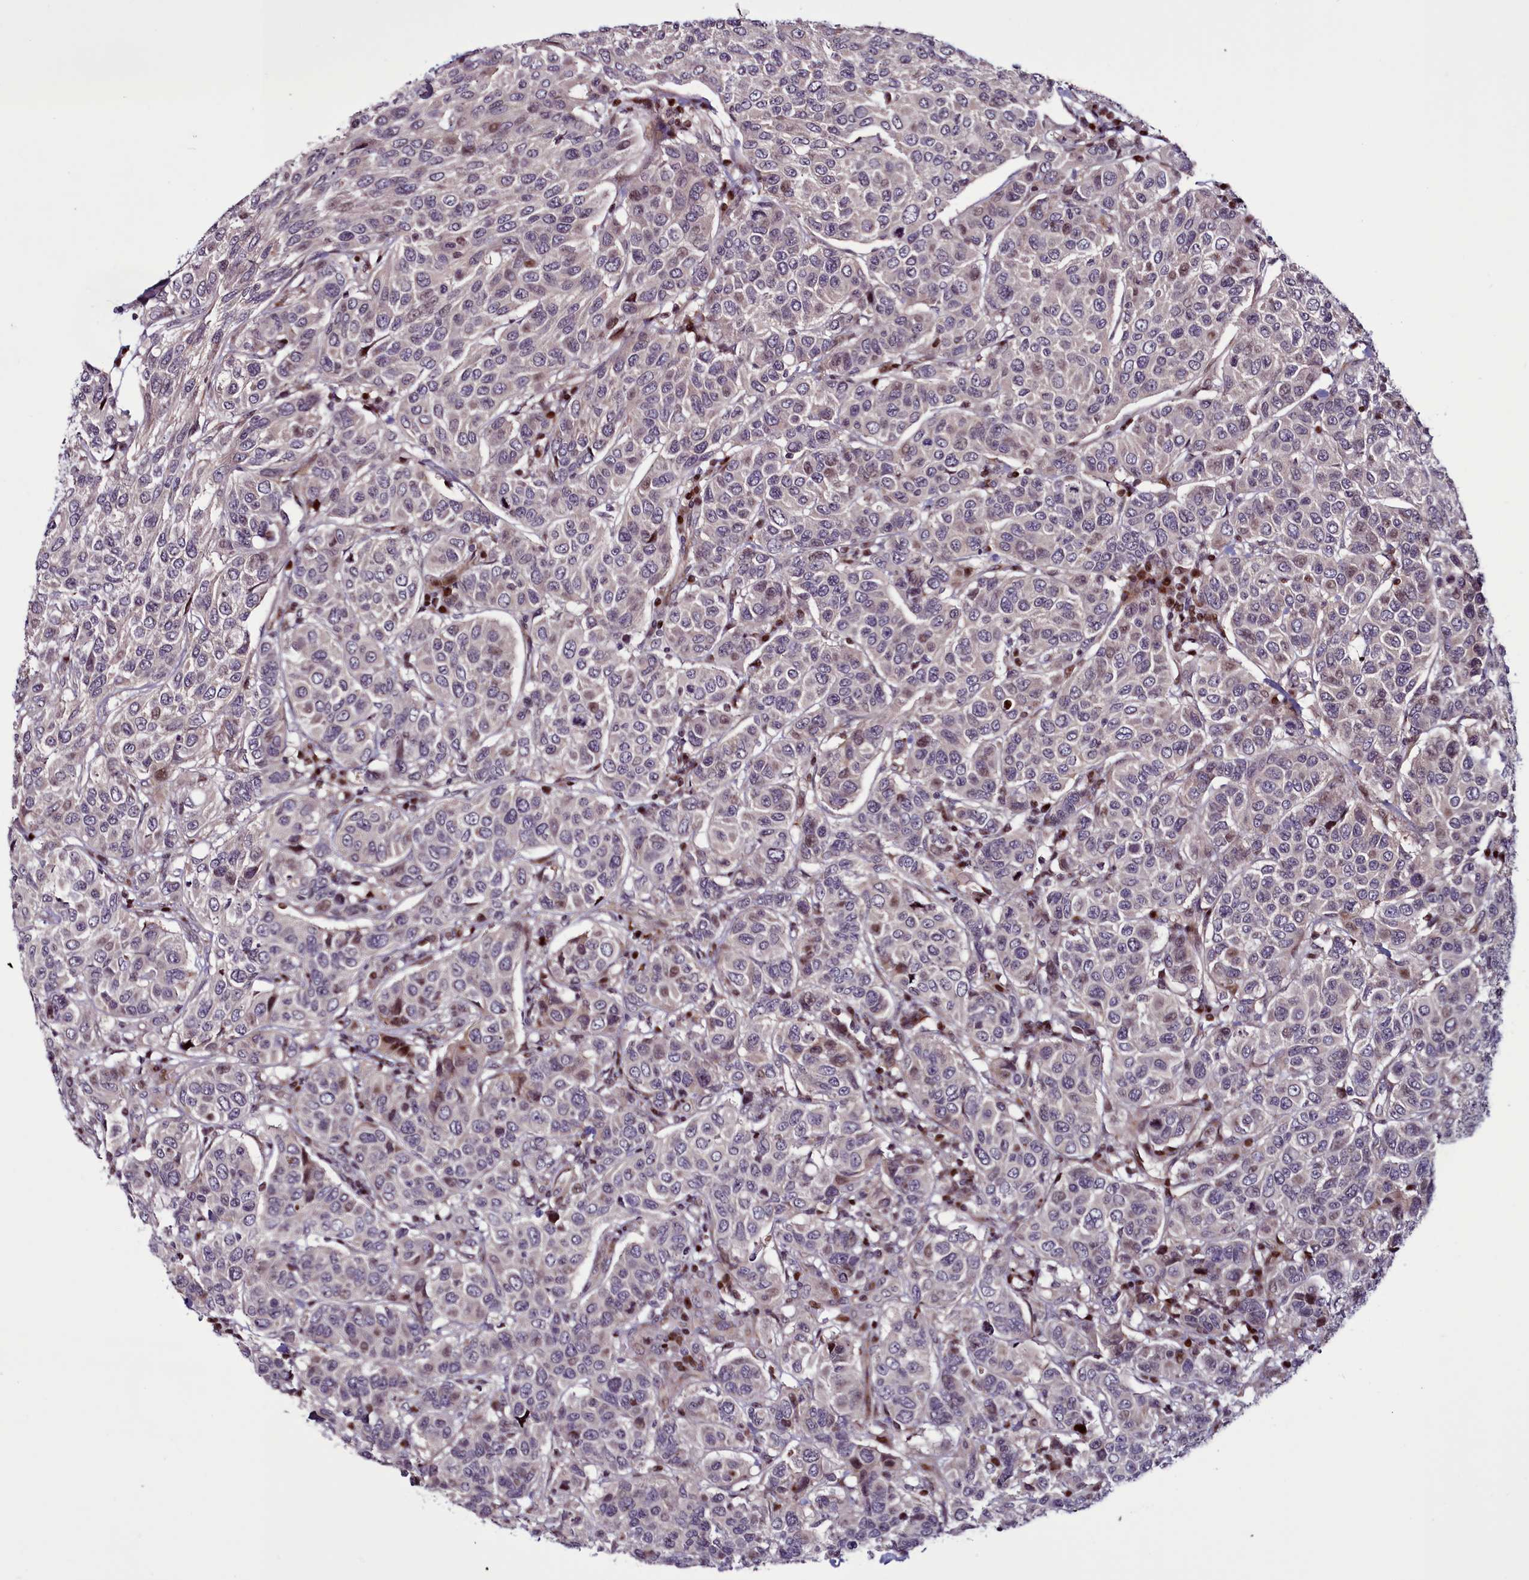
{"staining": {"intensity": "moderate", "quantity": "<25%", "location": "nuclear"}, "tissue": "breast cancer", "cell_type": "Tumor cells", "image_type": "cancer", "snomed": [{"axis": "morphology", "description": "Duct carcinoma"}, {"axis": "topography", "description": "Breast"}], "caption": "Human infiltrating ductal carcinoma (breast) stained with a brown dye demonstrates moderate nuclear positive expression in approximately <25% of tumor cells.", "gene": "WBP11", "patient": {"sex": "female", "age": 55}}